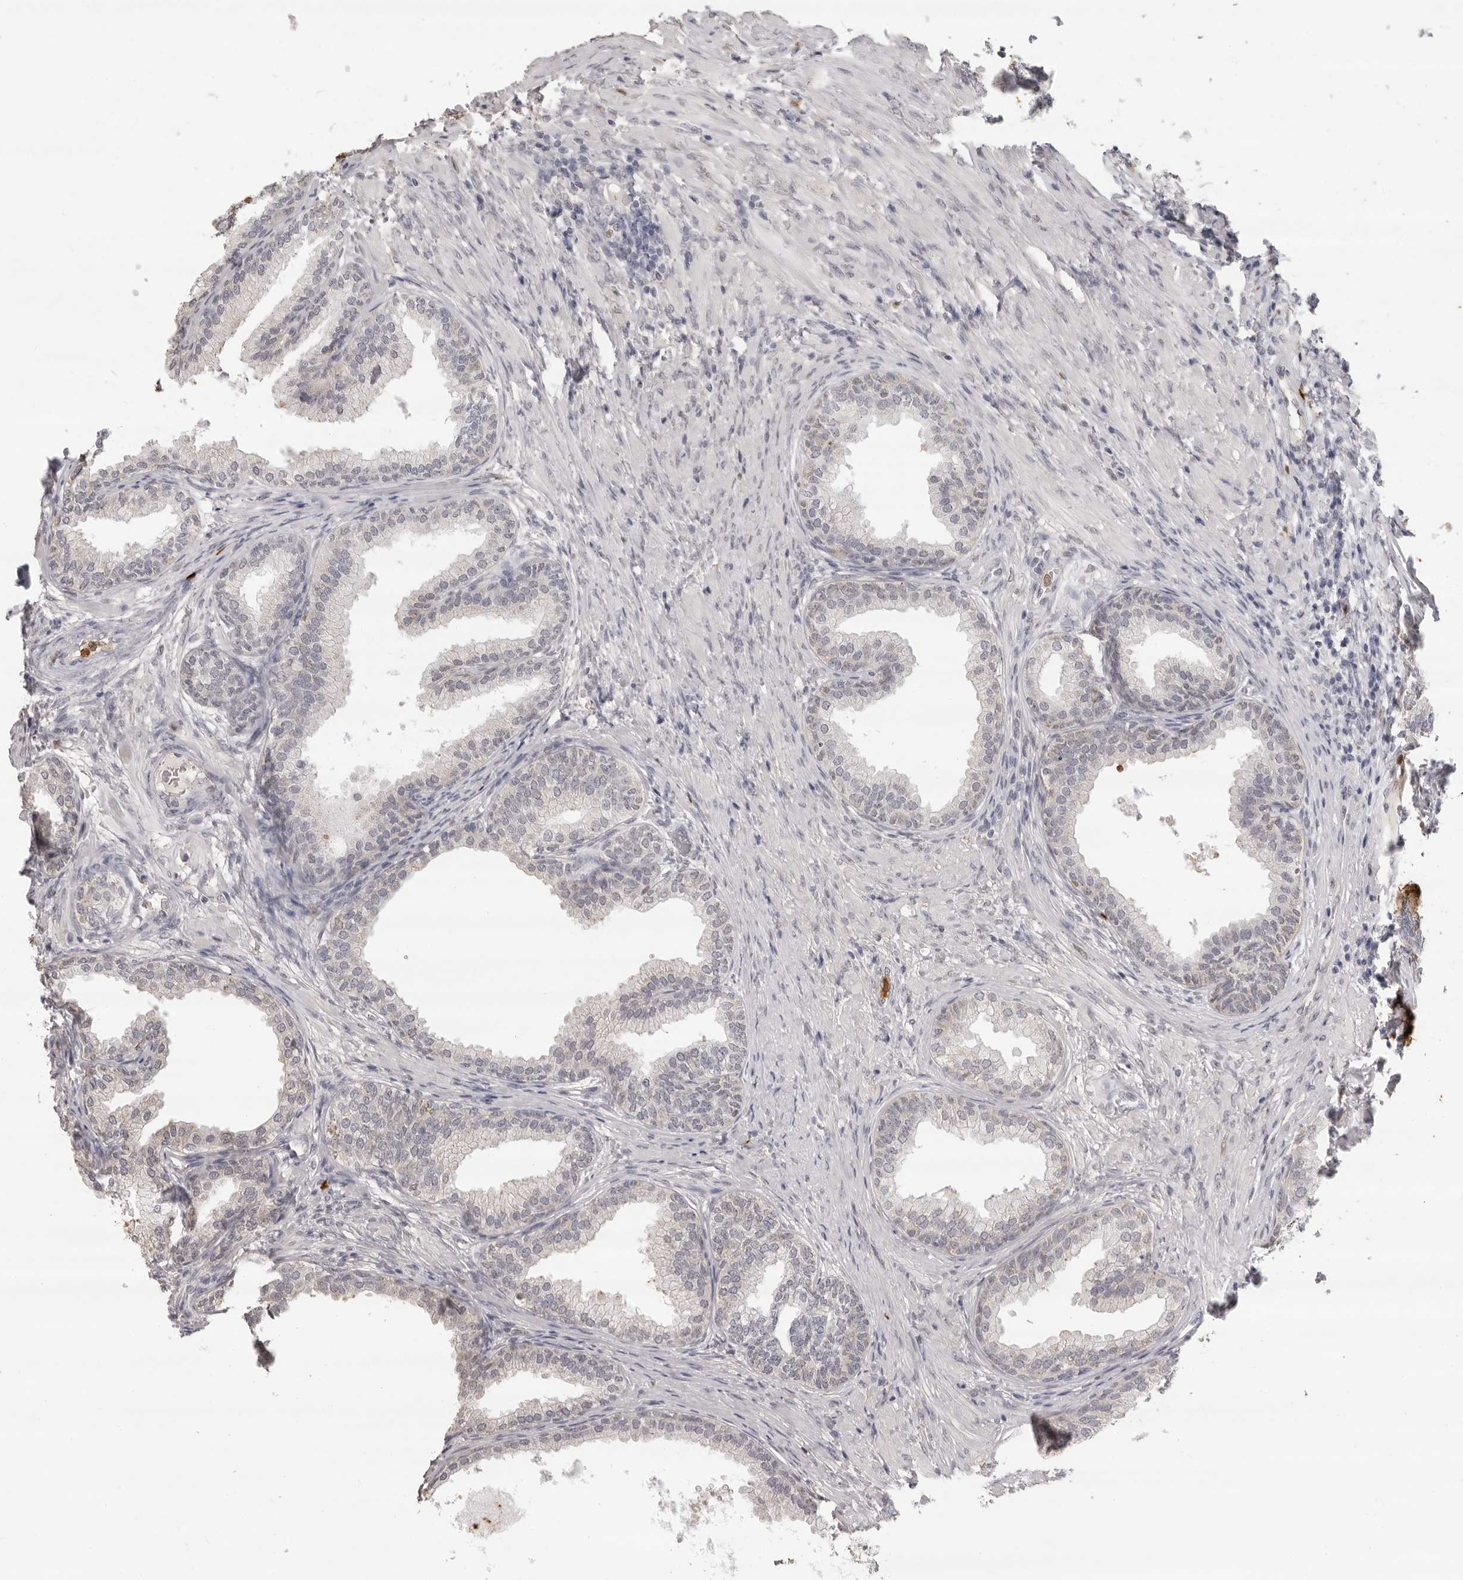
{"staining": {"intensity": "moderate", "quantity": "<25%", "location": "cytoplasmic/membranous"}, "tissue": "prostate", "cell_type": "Glandular cells", "image_type": "normal", "snomed": [{"axis": "morphology", "description": "Normal tissue, NOS"}, {"axis": "topography", "description": "Prostate"}], "caption": "High-magnification brightfield microscopy of benign prostate stained with DAB (brown) and counterstained with hematoxylin (blue). glandular cells exhibit moderate cytoplasmic/membranous expression is identified in about<25% of cells.", "gene": "IL31", "patient": {"sex": "male", "age": 76}}